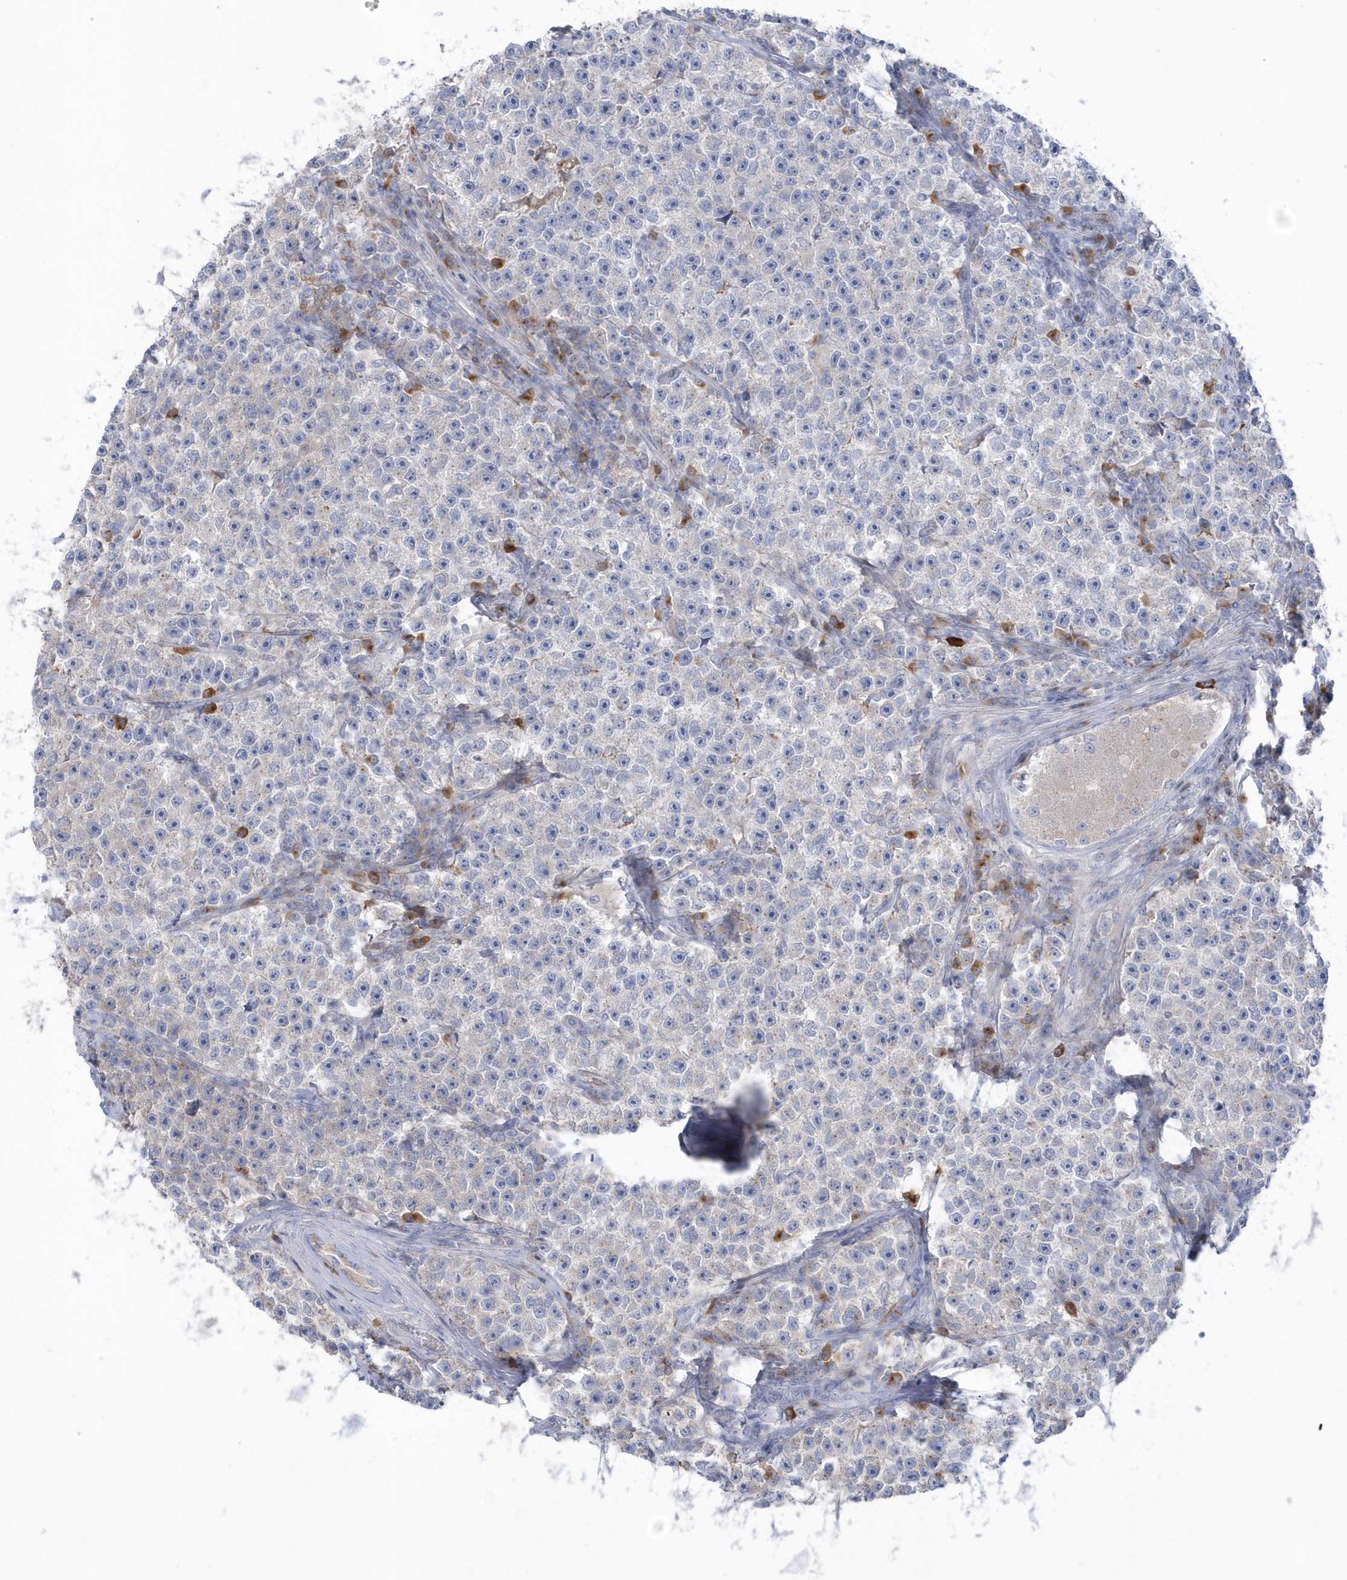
{"staining": {"intensity": "negative", "quantity": "none", "location": "none"}, "tissue": "testis cancer", "cell_type": "Tumor cells", "image_type": "cancer", "snomed": [{"axis": "morphology", "description": "Seminoma, NOS"}, {"axis": "topography", "description": "Testis"}], "caption": "Testis cancer was stained to show a protein in brown. There is no significant staining in tumor cells. (Stains: DAB IHC with hematoxylin counter stain, Microscopy: brightfield microscopy at high magnification).", "gene": "SEMA3D", "patient": {"sex": "male", "age": 22}}